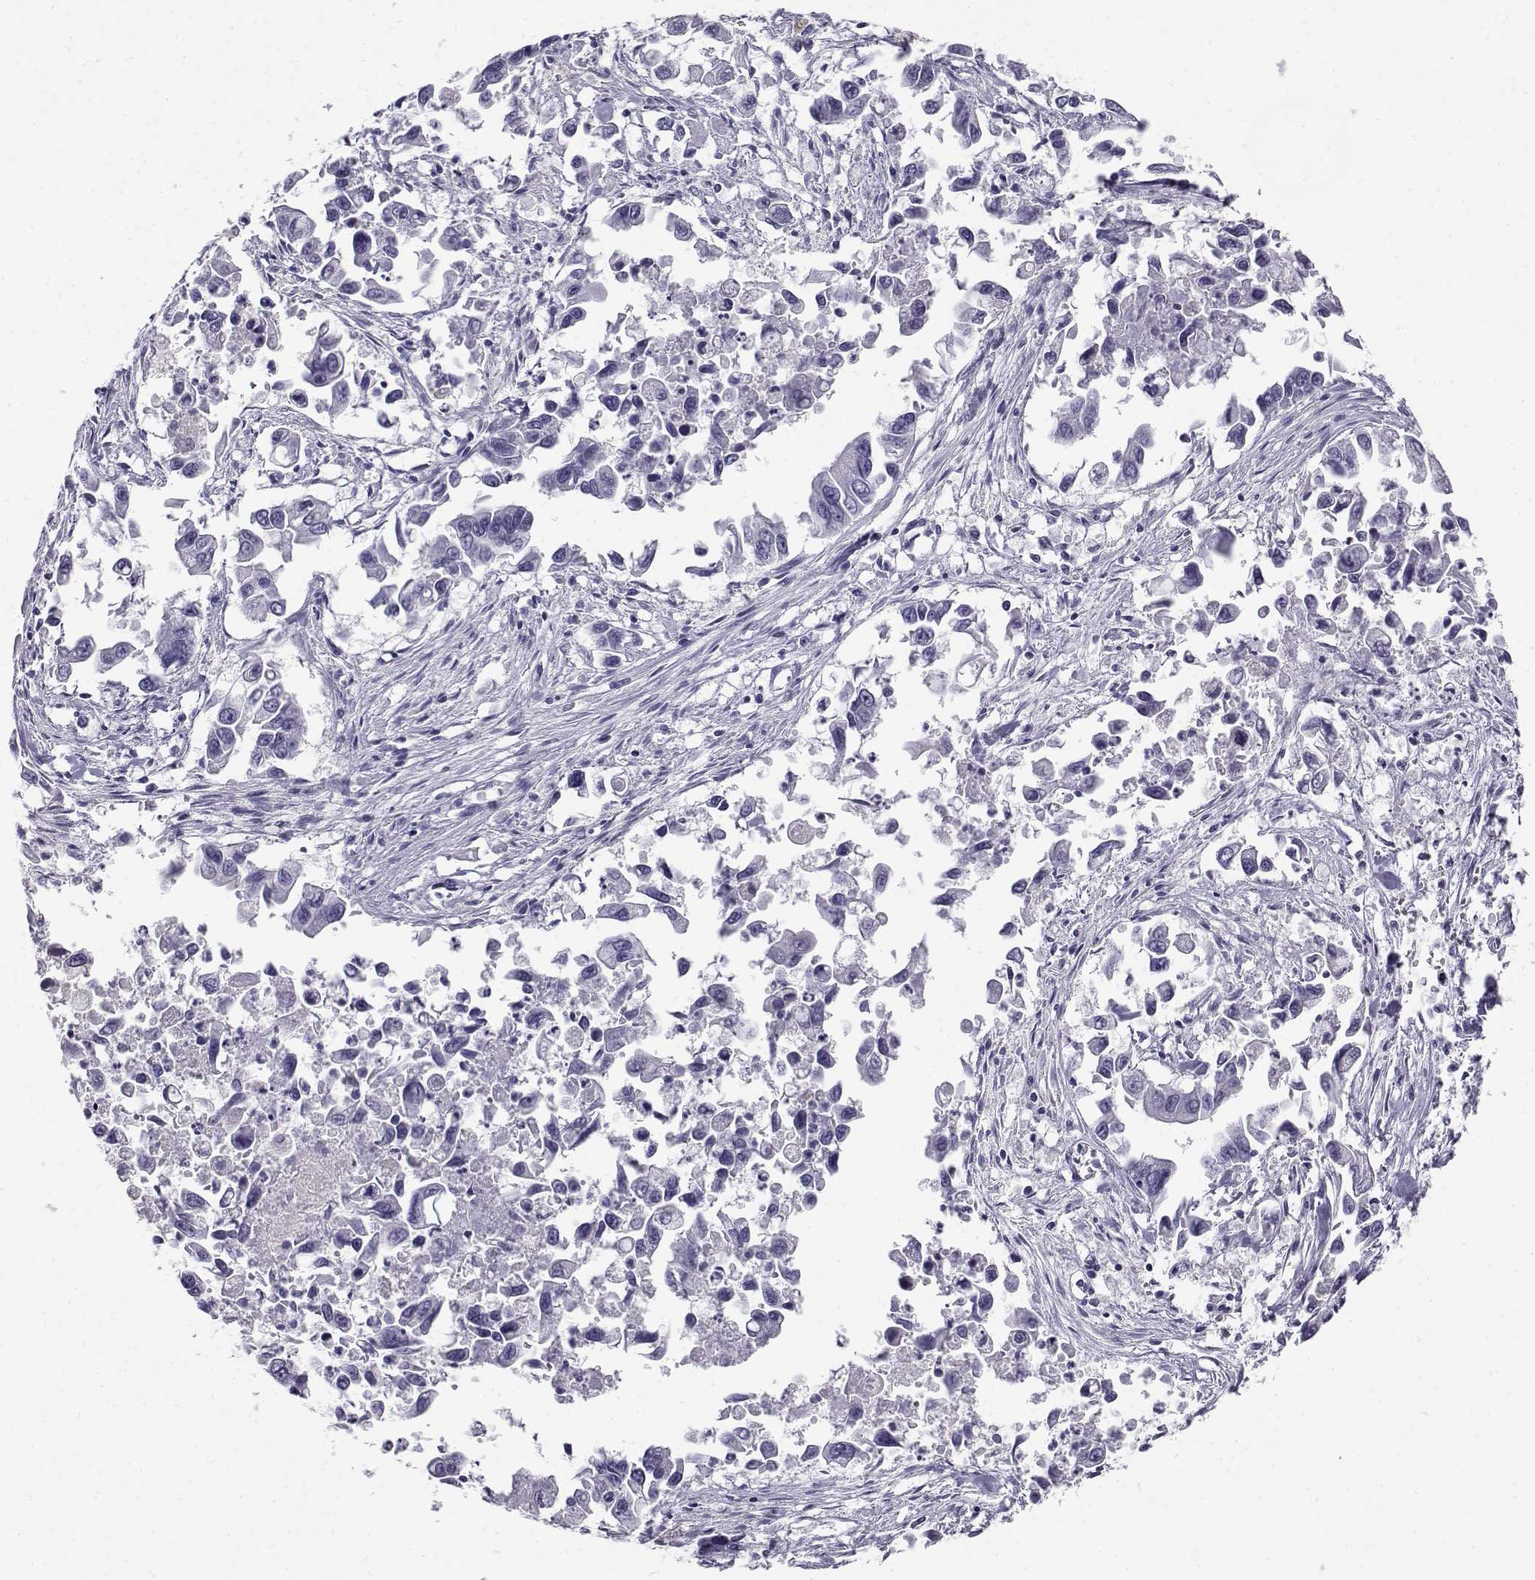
{"staining": {"intensity": "negative", "quantity": "none", "location": "none"}, "tissue": "pancreatic cancer", "cell_type": "Tumor cells", "image_type": "cancer", "snomed": [{"axis": "morphology", "description": "Adenocarcinoma, NOS"}, {"axis": "topography", "description": "Pancreas"}], "caption": "Immunohistochemistry histopathology image of human pancreatic adenocarcinoma stained for a protein (brown), which demonstrates no staining in tumor cells.", "gene": "CABS1", "patient": {"sex": "female", "age": 83}}